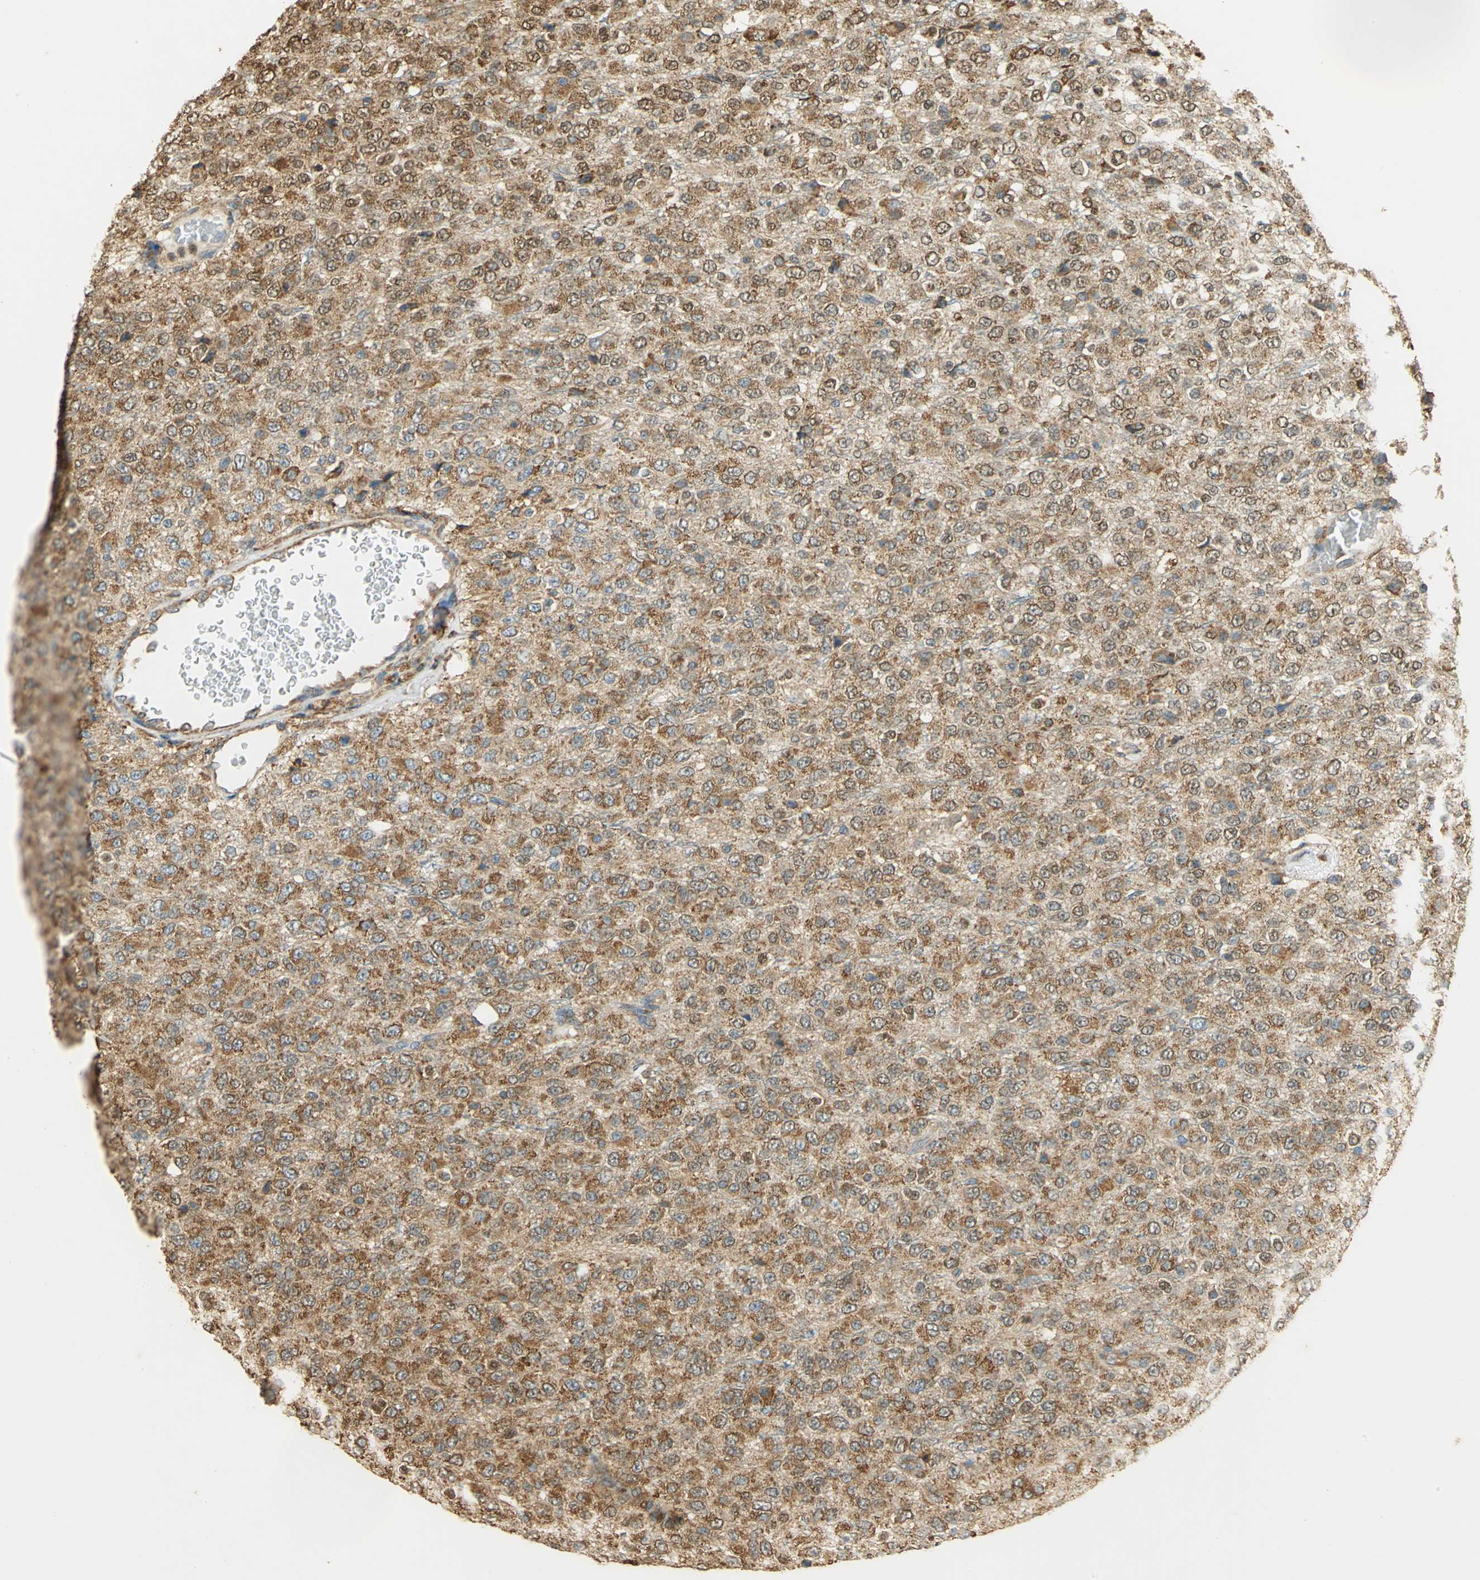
{"staining": {"intensity": "moderate", "quantity": ">75%", "location": "cytoplasmic/membranous"}, "tissue": "glioma", "cell_type": "Tumor cells", "image_type": "cancer", "snomed": [{"axis": "morphology", "description": "Glioma, malignant, High grade"}, {"axis": "topography", "description": "pancreas cauda"}], "caption": "Immunohistochemical staining of malignant glioma (high-grade) displays medium levels of moderate cytoplasmic/membranous expression in approximately >75% of tumor cells. (DAB IHC with brightfield microscopy, high magnification).", "gene": "HSP90B1", "patient": {"sex": "male", "age": 60}}